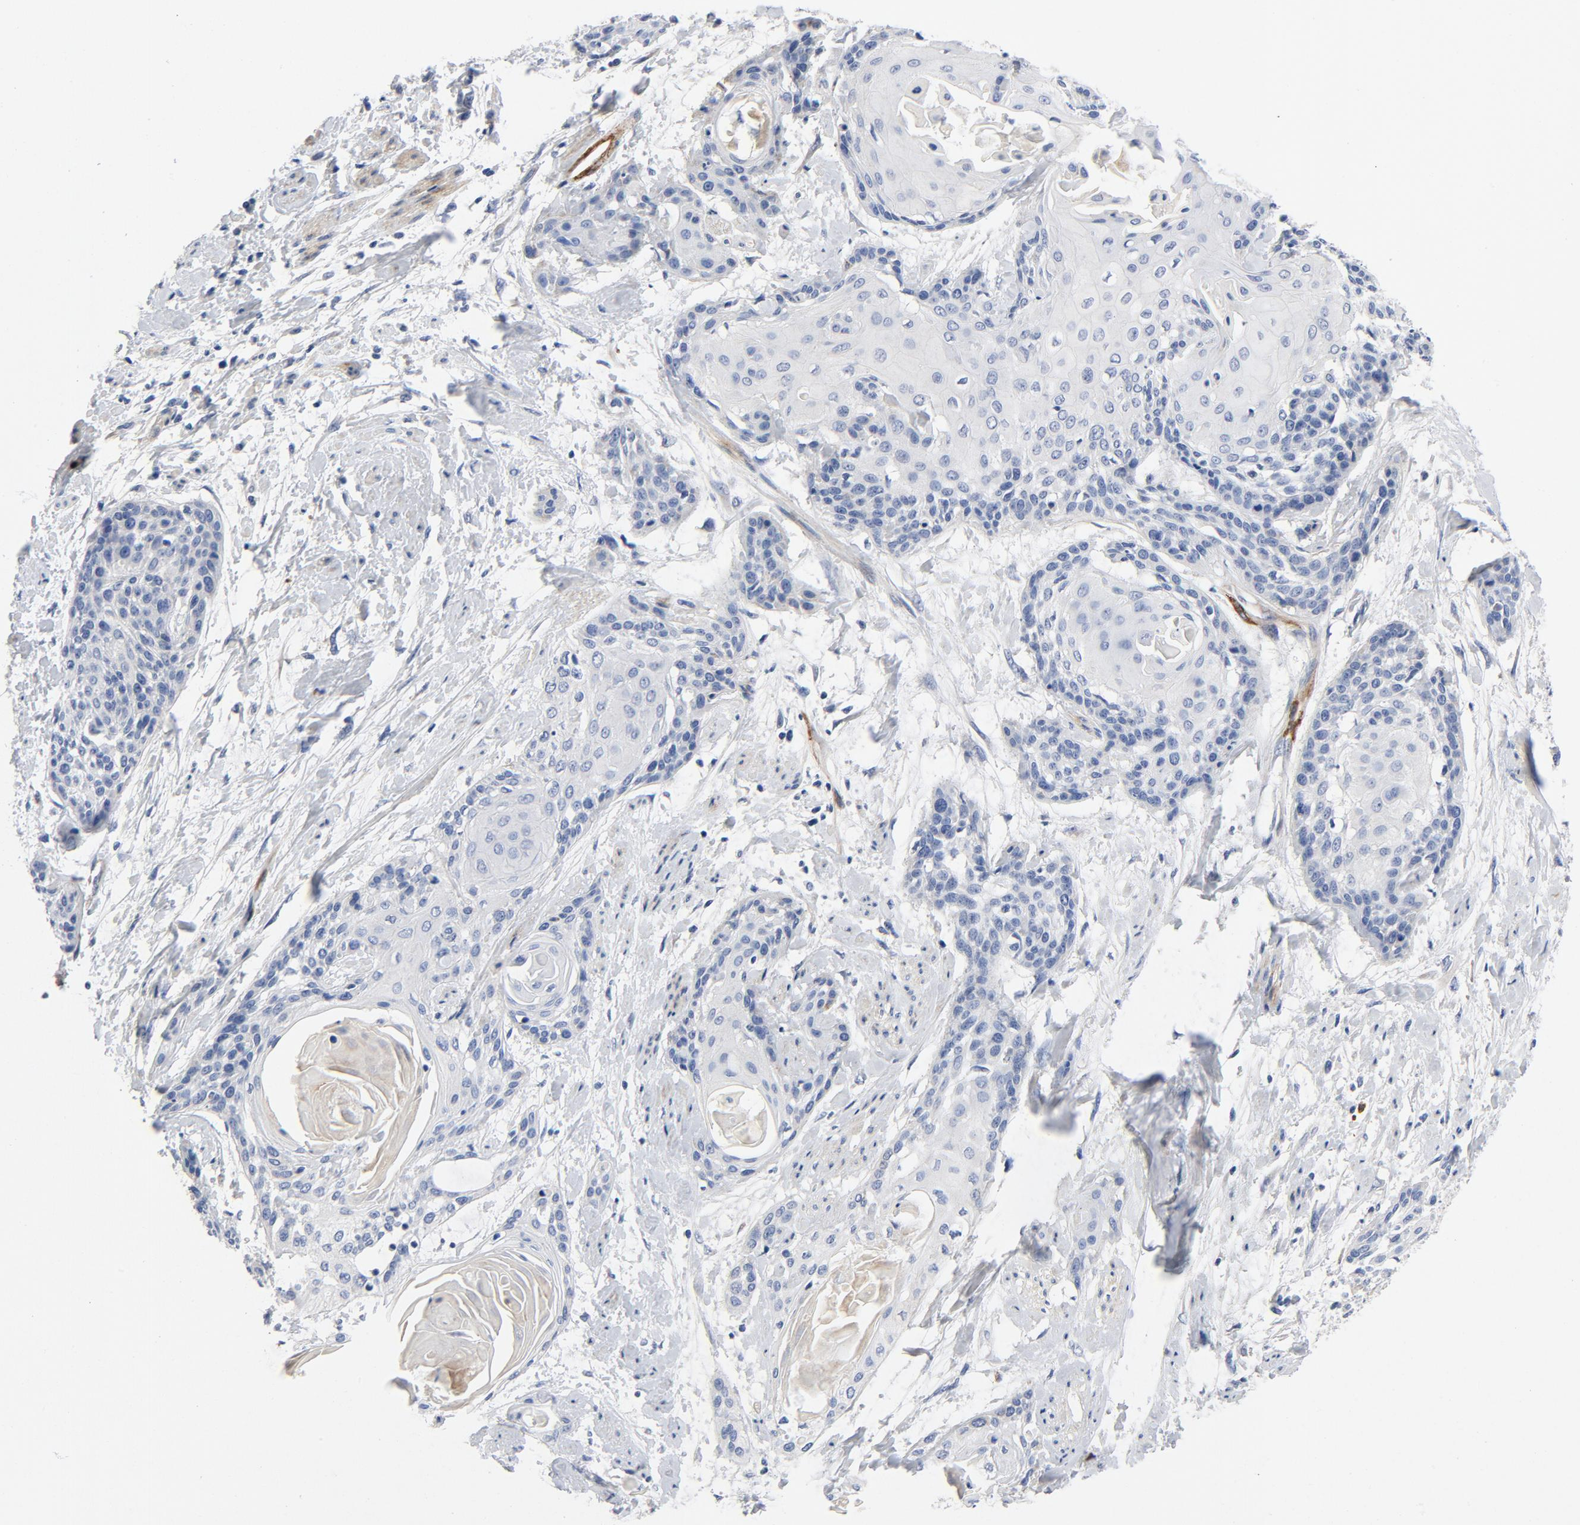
{"staining": {"intensity": "negative", "quantity": "none", "location": "none"}, "tissue": "cervical cancer", "cell_type": "Tumor cells", "image_type": "cancer", "snomed": [{"axis": "morphology", "description": "Squamous cell carcinoma, NOS"}, {"axis": "topography", "description": "Cervix"}], "caption": "High power microscopy micrograph of an IHC photomicrograph of cervical squamous cell carcinoma, revealing no significant positivity in tumor cells.", "gene": "LAMC1", "patient": {"sex": "female", "age": 57}}